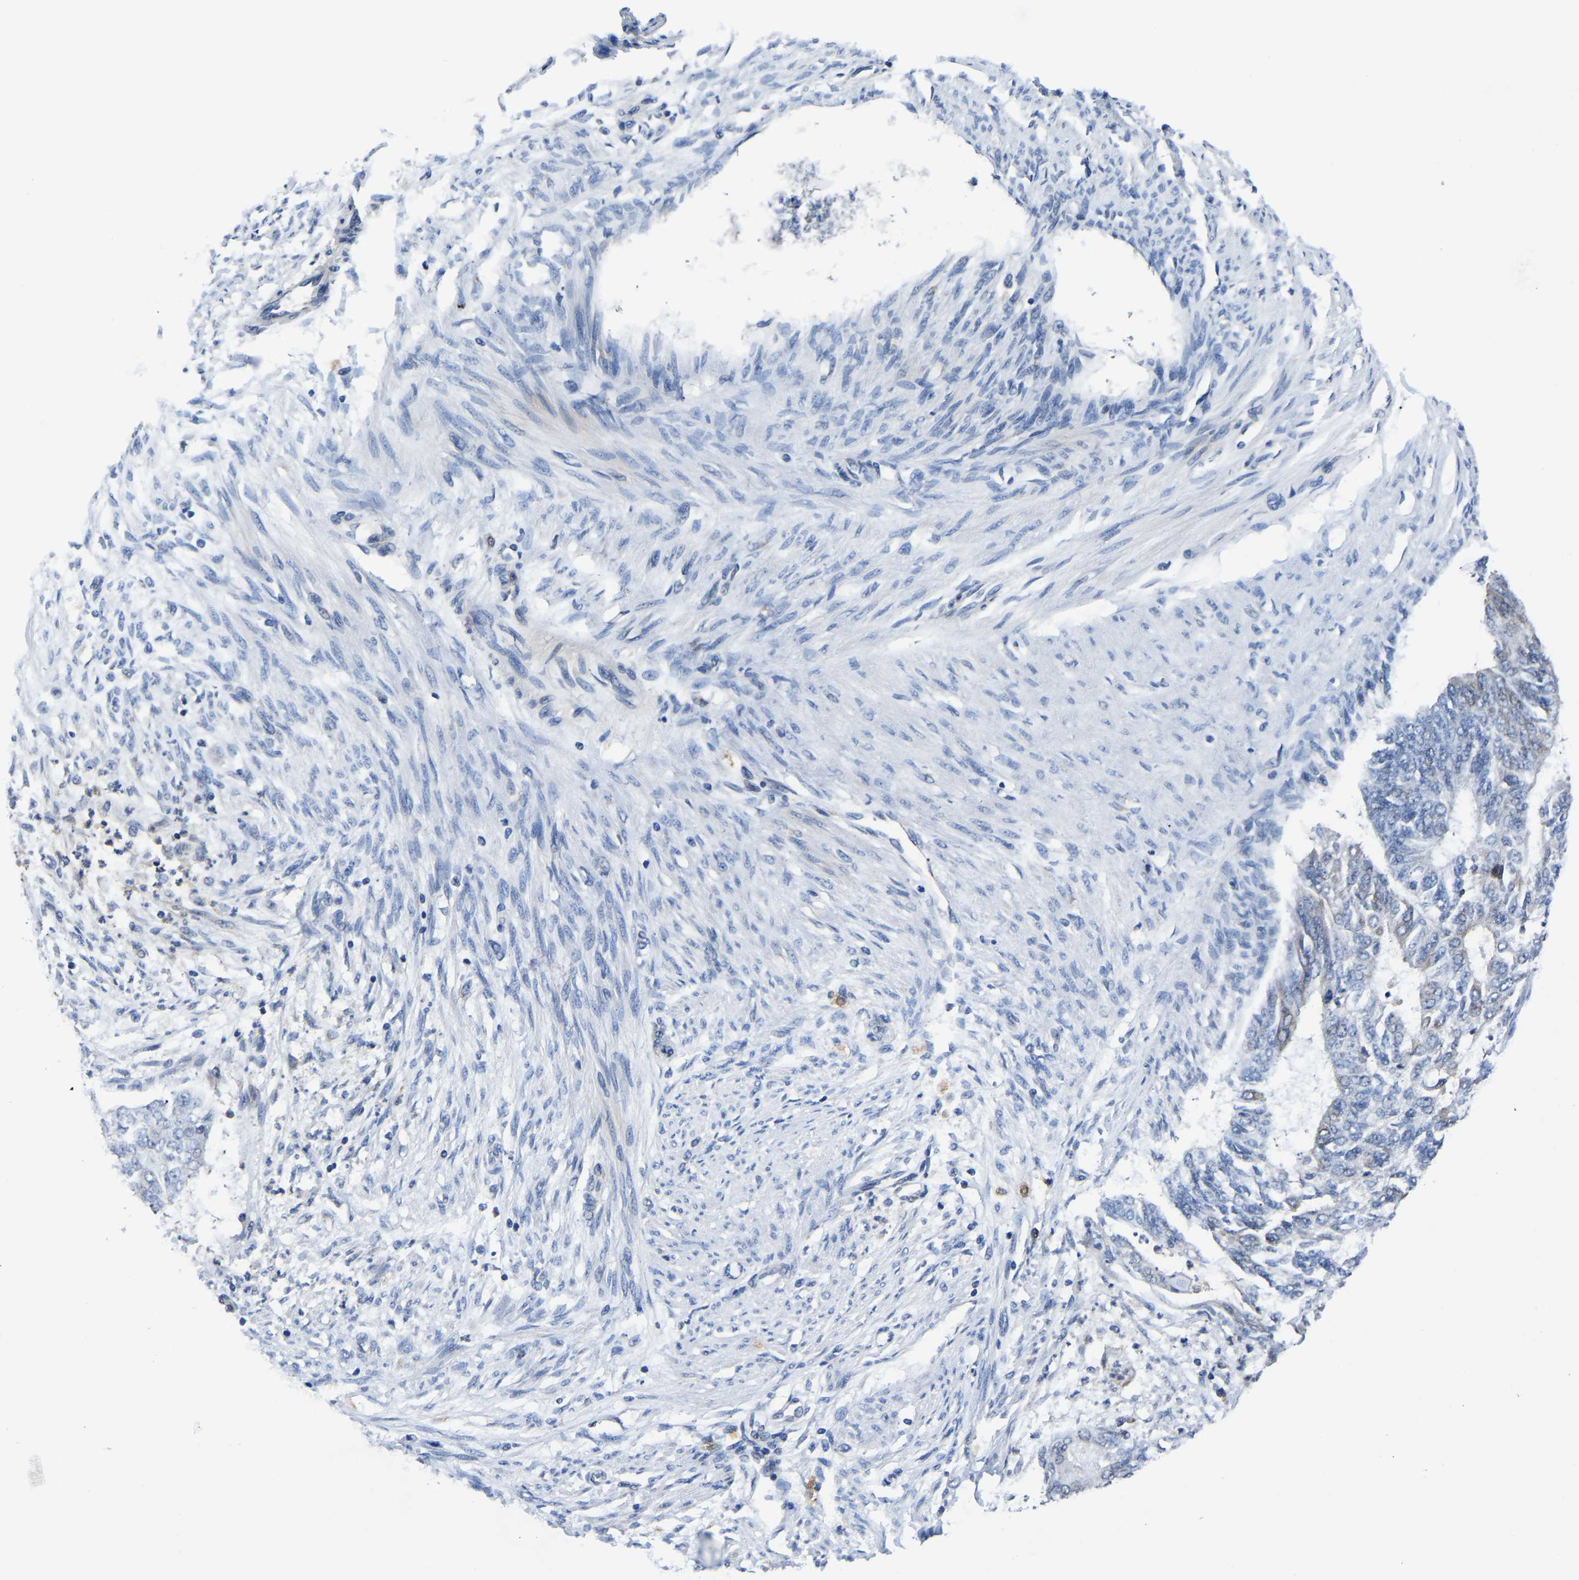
{"staining": {"intensity": "negative", "quantity": "none", "location": "none"}, "tissue": "endometrial cancer", "cell_type": "Tumor cells", "image_type": "cancer", "snomed": [{"axis": "morphology", "description": "Adenocarcinoma, NOS"}, {"axis": "topography", "description": "Endometrium"}], "caption": "IHC image of neoplastic tissue: endometrial cancer stained with DAB (3,3'-diaminobenzidine) shows no significant protein positivity in tumor cells.", "gene": "EBAG9", "patient": {"sex": "female", "age": 32}}